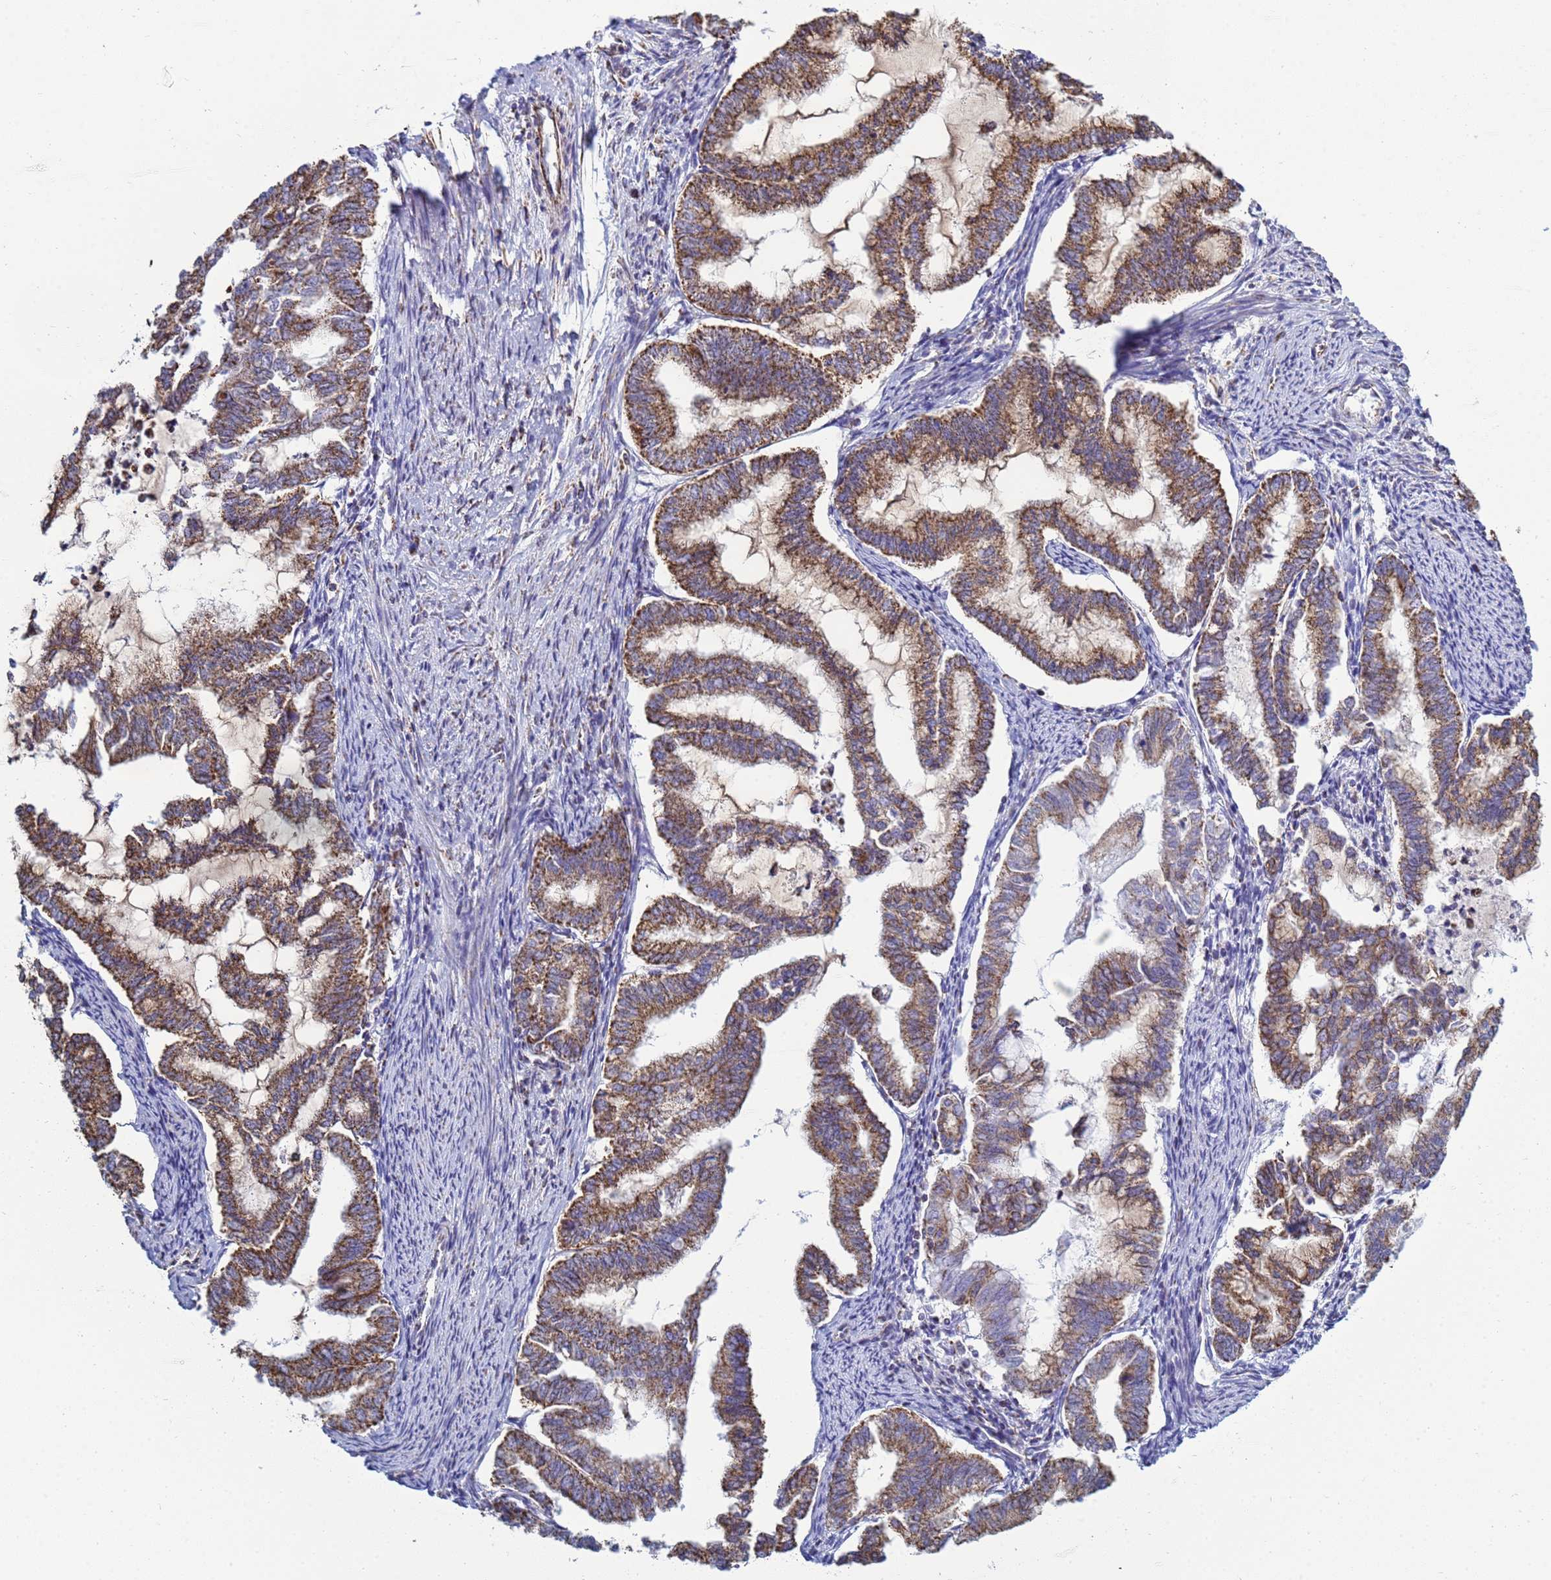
{"staining": {"intensity": "moderate", "quantity": ">75%", "location": "cytoplasmic/membranous"}, "tissue": "endometrial cancer", "cell_type": "Tumor cells", "image_type": "cancer", "snomed": [{"axis": "morphology", "description": "Adenocarcinoma, NOS"}, {"axis": "topography", "description": "Endometrium"}], "caption": "Protein staining by immunohistochemistry exhibits moderate cytoplasmic/membranous expression in about >75% of tumor cells in endometrial cancer (adenocarcinoma). Using DAB (brown) and hematoxylin (blue) stains, captured at high magnification using brightfield microscopy.", "gene": "COQ4", "patient": {"sex": "female", "age": 79}}